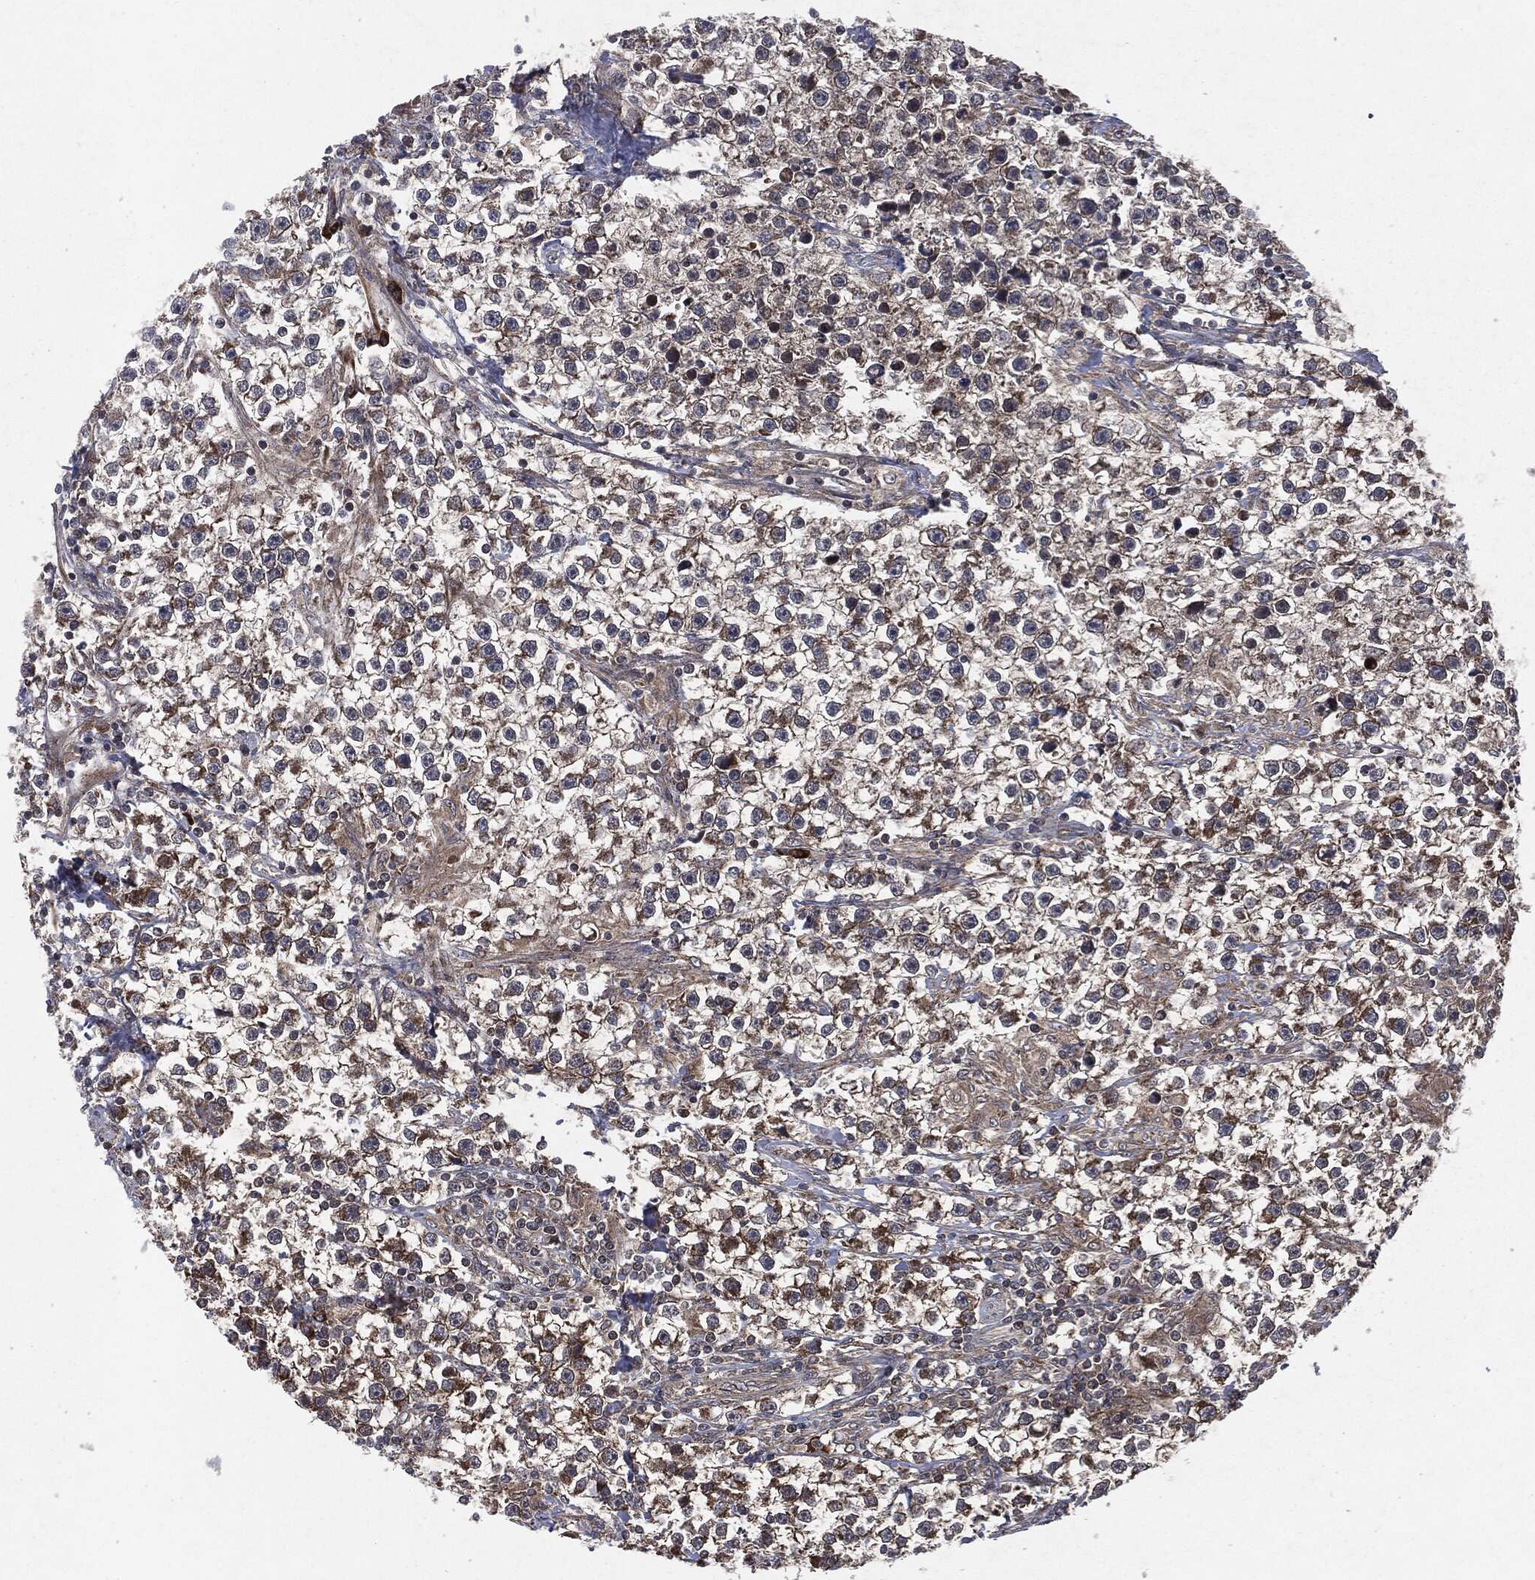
{"staining": {"intensity": "strong", "quantity": "<25%", "location": "cytoplasmic/membranous"}, "tissue": "testis cancer", "cell_type": "Tumor cells", "image_type": "cancer", "snomed": [{"axis": "morphology", "description": "Seminoma, NOS"}, {"axis": "topography", "description": "Testis"}], "caption": "Human seminoma (testis) stained with a protein marker reveals strong staining in tumor cells.", "gene": "RAF1", "patient": {"sex": "male", "age": 59}}